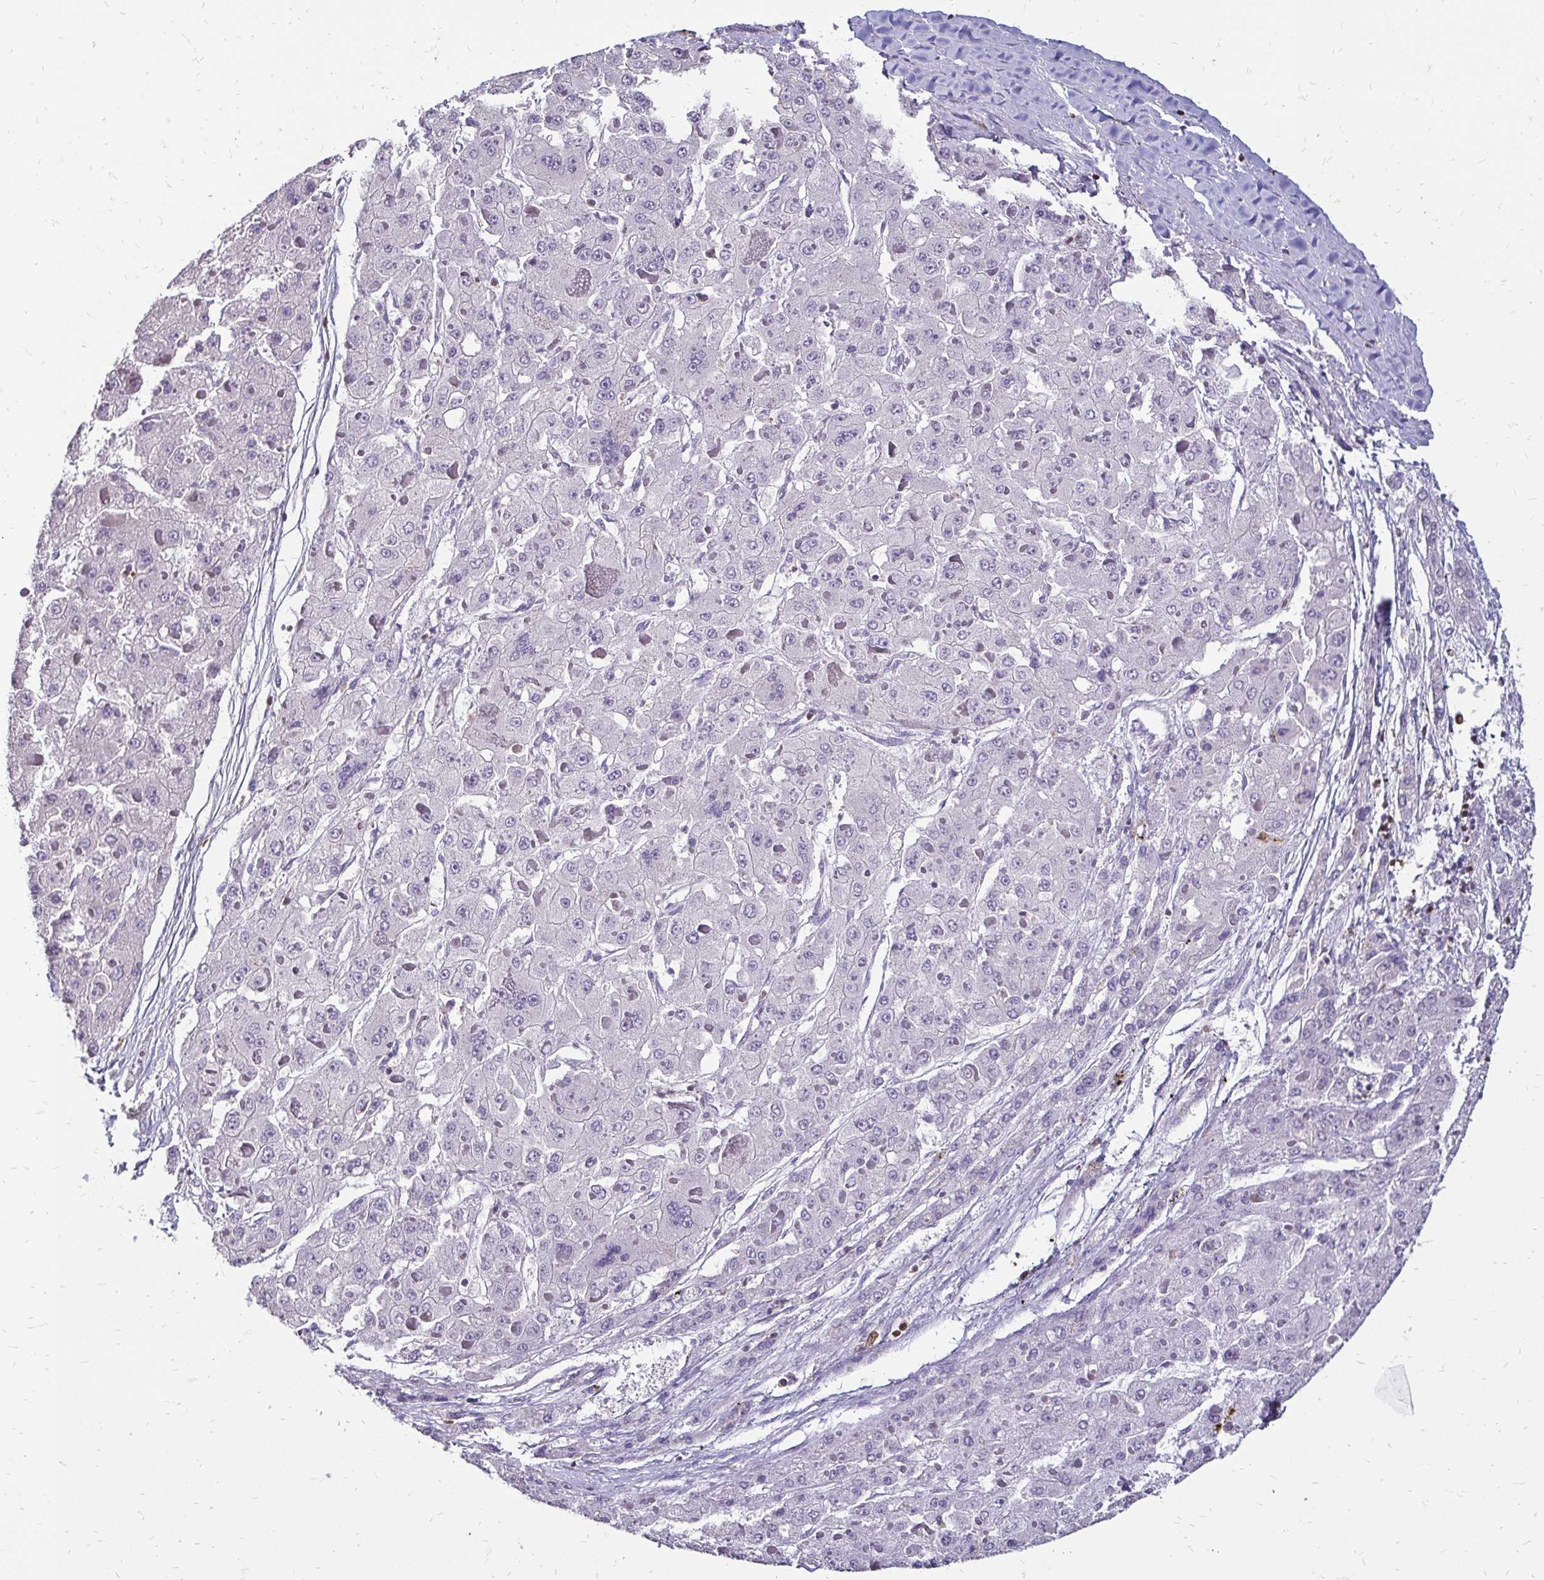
{"staining": {"intensity": "negative", "quantity": "none", "location": "none"}, "tissue": "liver cancer", "cell_type": "Tumor cells", "image_type": "cancer", "snomed": [{"axis": "morphology", "description": "Carcinoma, Hepatocellular, NOS"}, {"axis": "topography", "description": "Liver"}], "caption": "Tumor cells show no significant staining in liver hepatocellular carcinoma.", "gene": "ZFP1", "patient": {"sex": "female", "age": 73}}